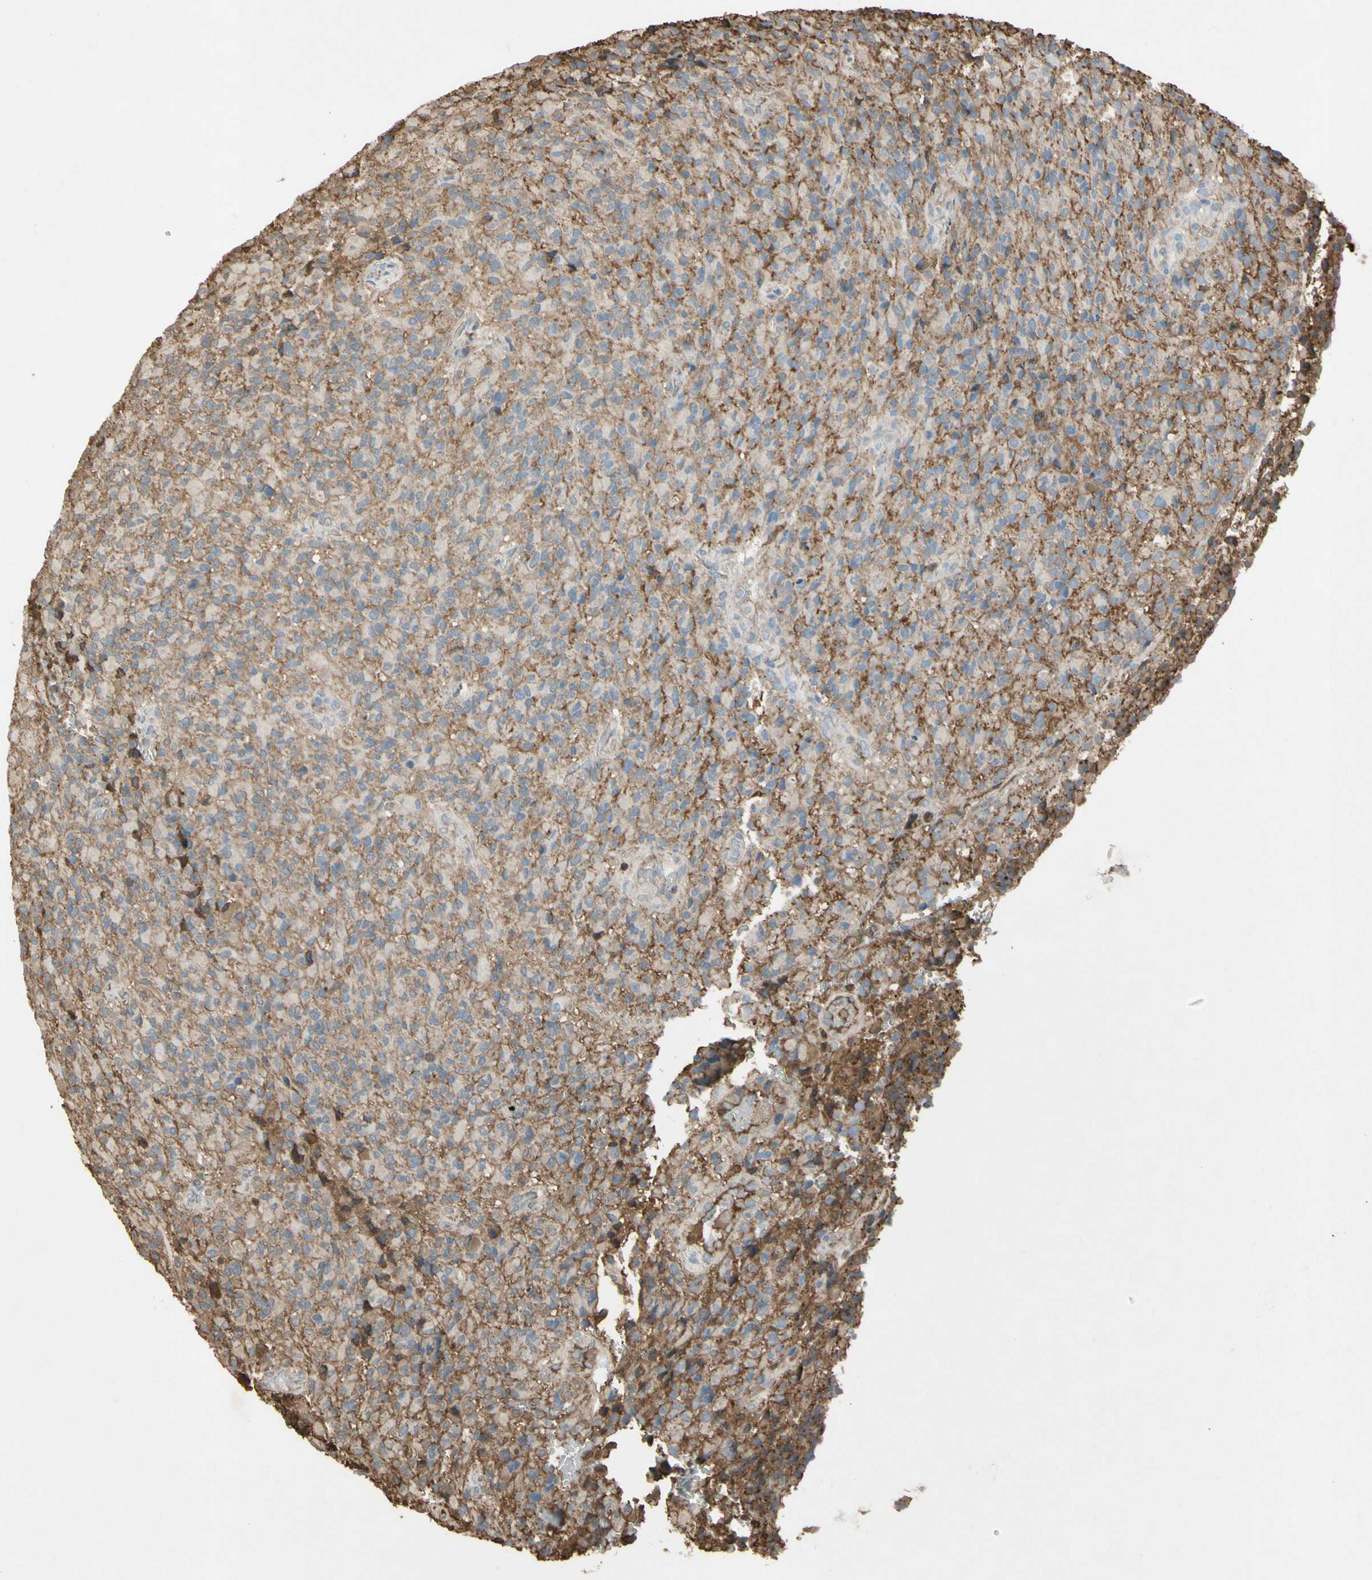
{"staining": {"intensity": "moderate", "quantity": "<25%", "location": "cytoplasmic/membranous"}, "tissue": "glioma", "cell_type": "Tumor cells", "image_type": "cancer", "snomed": [{"axis": "morphology", "description": "Glioma, malignant, High grade"}, {"axis": "topography", "description": "Brain"}], "caption": "This is an image of immunohistochemistry (IHC) staining of malignant high-grade glioma, which shows moderate expression in the cytoplasmic/membranous of tumor cells.", "gene": "TIMP2", "patient": {"sex": "male", "age": 71}}